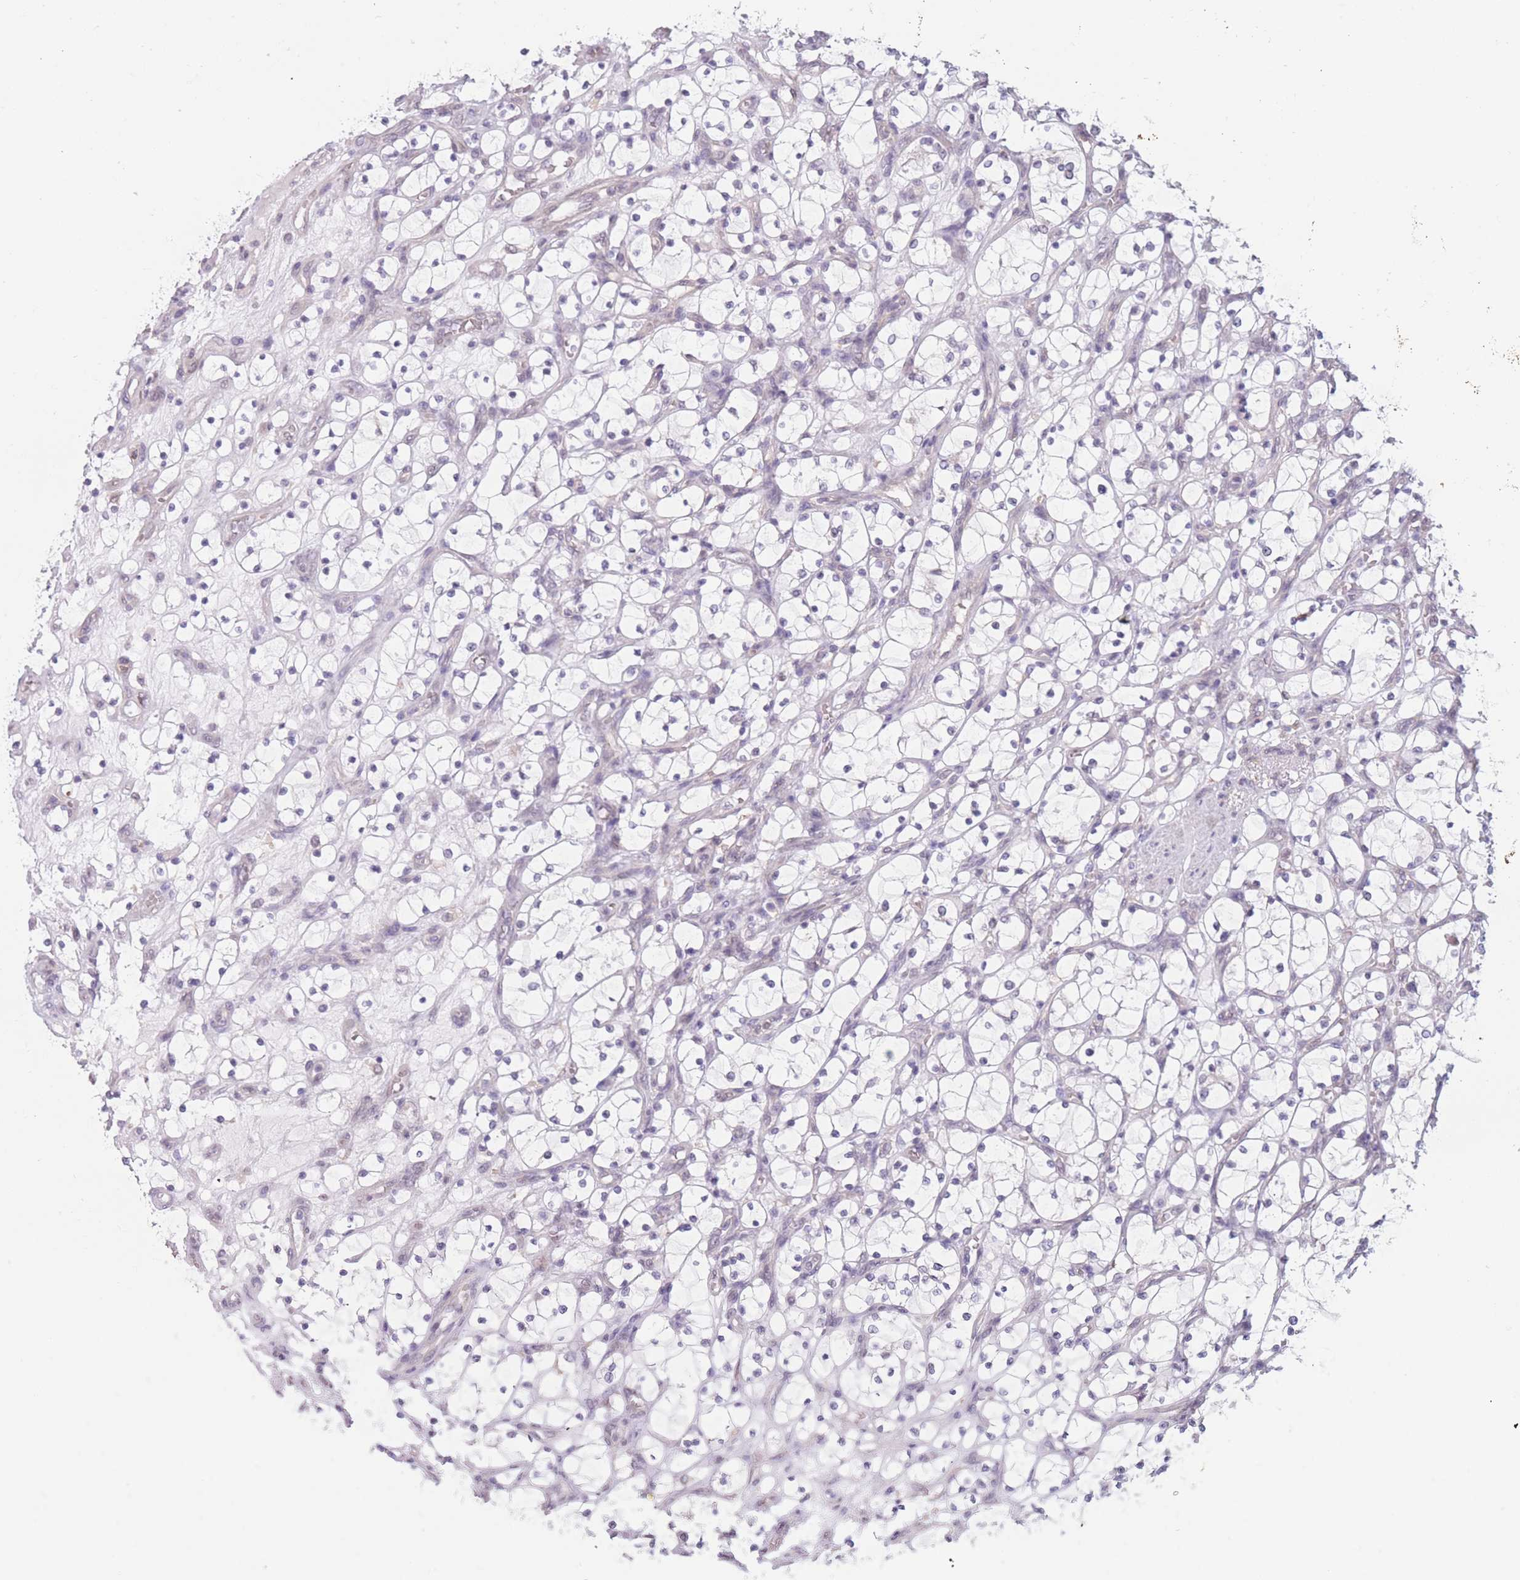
{"staining": {"intensity": "negative", "quantity": "none", "location": "none"}, "tissue": "renal cancer", "cell_type": "Tumor cells", "image_type": "cancer", "snomed": [{"axis": "morphology", "description": "Adenocarcinoma, NOS"}, {"axis": "topography", "description": "Kidney"}], "caption": "Tumor cells are negative for protein expression in human renal adenocarcinoma.", "gene": "PODXL", "patient": {"sex": "female", "age": 69}}